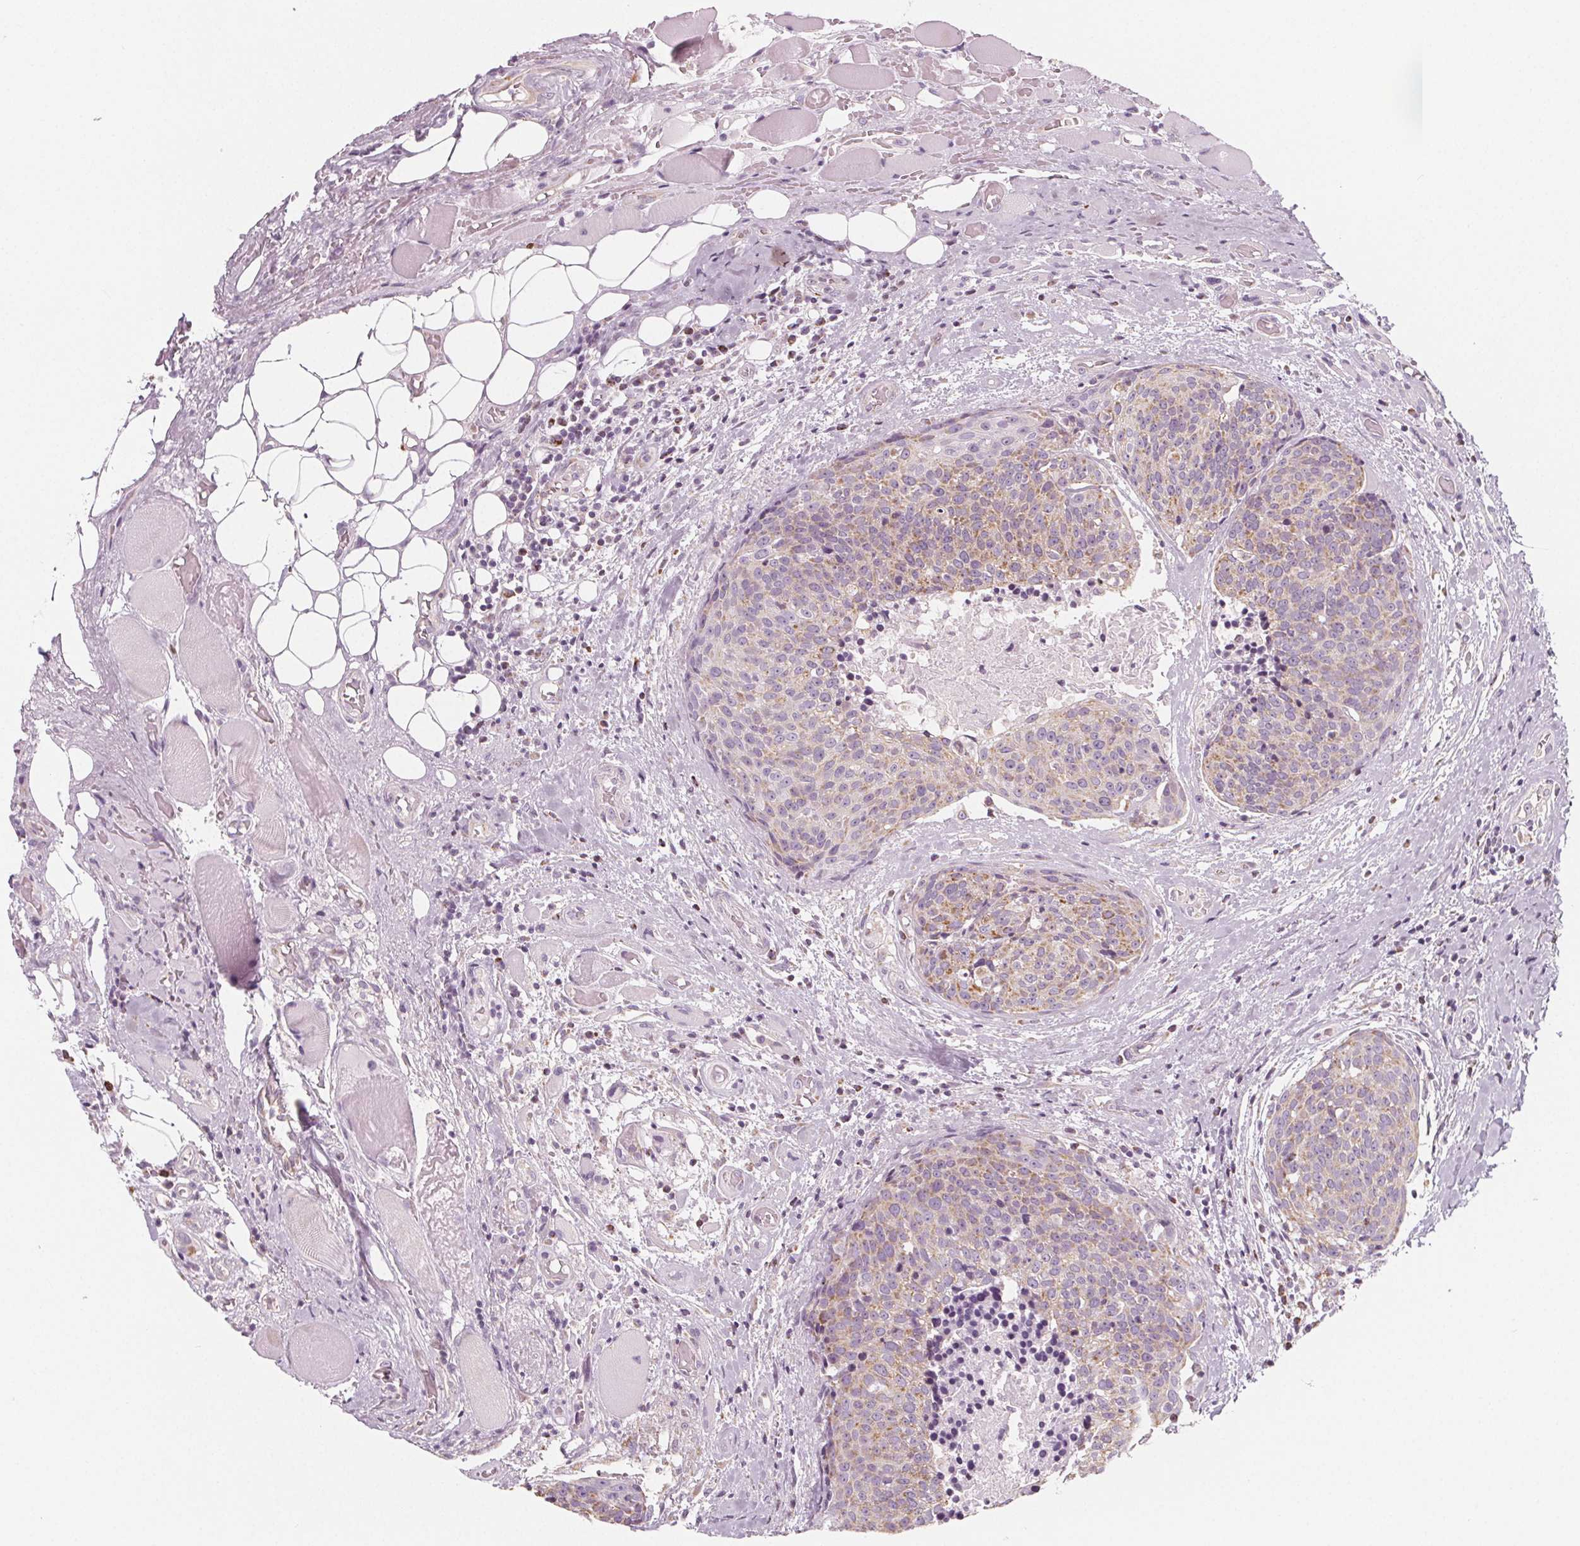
{"staining": {"intensity": "weak", "quantity": "25%-75%", "location": "cytoplasmic/membranous"}, "tissue": "head and neck cancer", "cell_type": "Tumor cells", "image_type": "cancer", "snomed": [{"axis": "morphology", "description": "Squamous cell carcinoma, NOS"}, {"axis": "topography", "description": "Oral tissue"}, {"axis": "topography", "description": "Head-Neck"}], "caption": "Brown immunohistochemical staining in human head and neck cancer reveals weak cytoplasmic/membranous positivity in about 25%-75% of tumor cells.", "gene": "IL17C", "patient": {"sex": "male", "age": 64}}